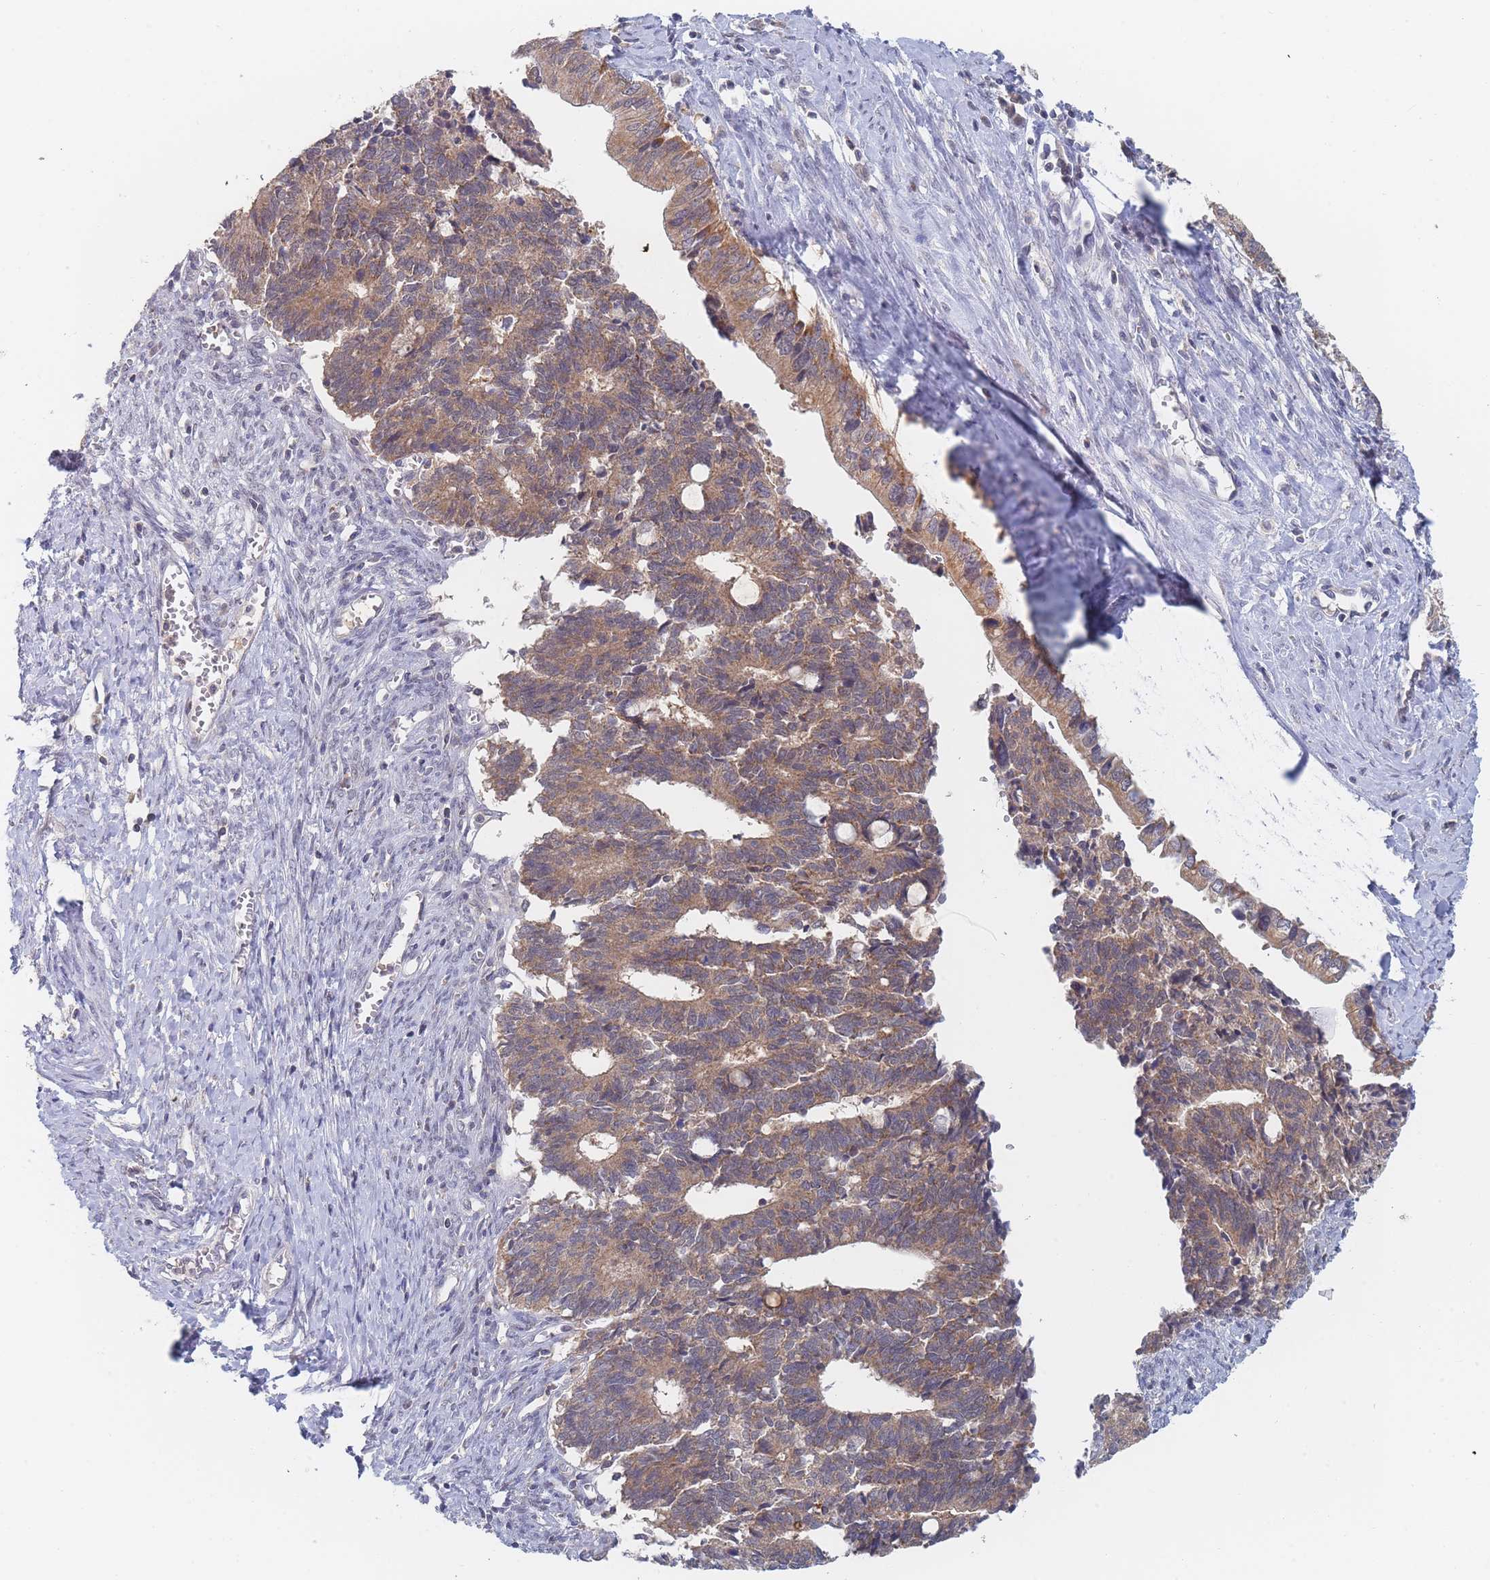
{"staining": {"intensity": "moderate", "quantity": ">75%", "location": "cytoplasmic/membranous"}, "tissue": "cervical cancer", "cell_type": "Tumor cells", "image_type": "cancer", "snomed": [{"axis": "morphology", "description": "Adenocarcinoma, NOS"}, {"axis": "topography", "description": "Cervix"}], "caption": "Human cervical cancer stained for a protein (brown) shows moderate cytoplasmic/membranous positive staining in about >75% of tumor cells.", "gene": "PPP6C", "patient": {"sex": "female", "age": 44}}